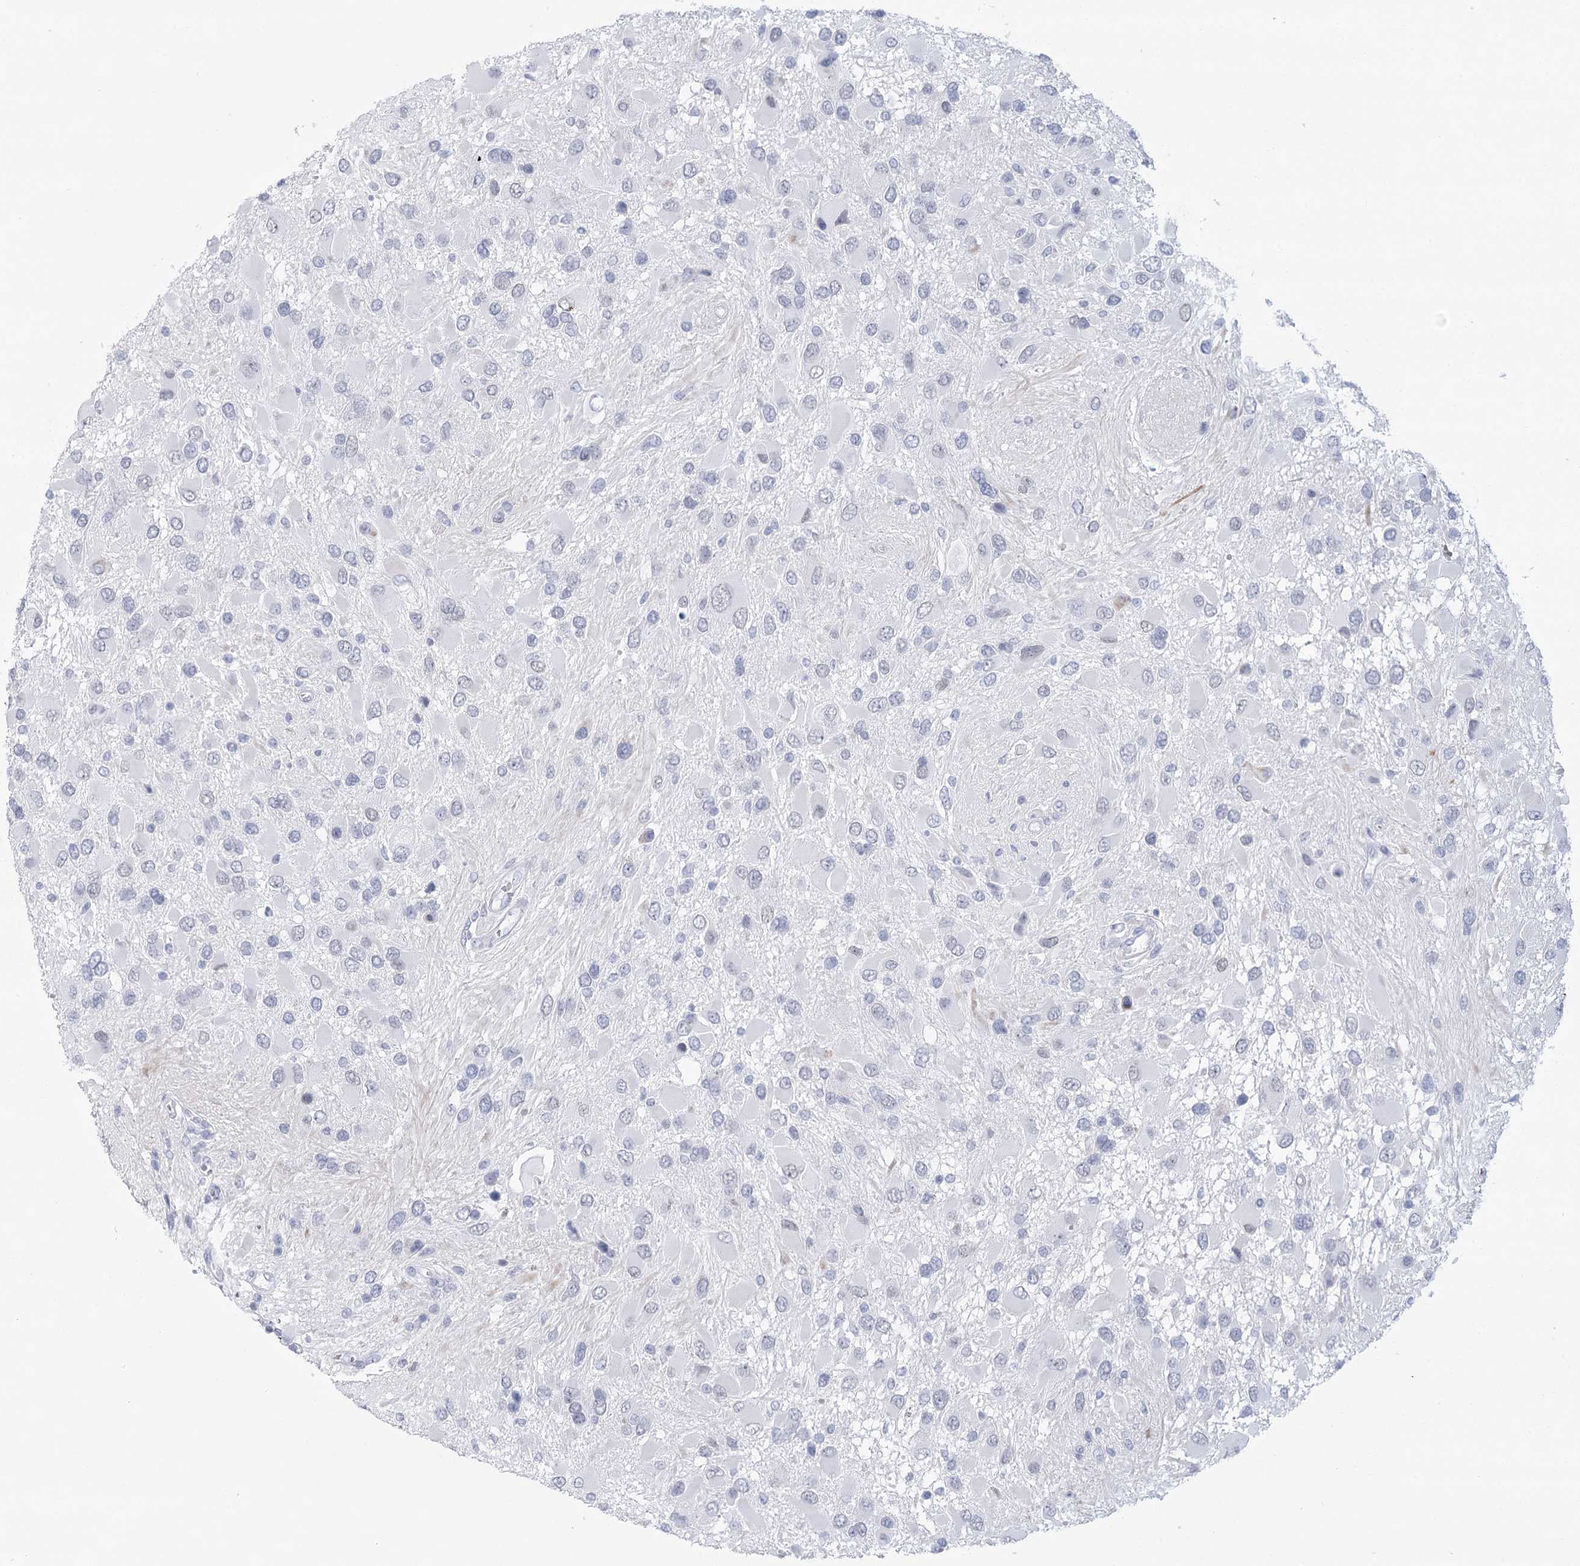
{"staining": {"intensity": "negative", "quantity": "none", "location": "none"}, "tissue": "glioma", "cell_type": "Tumor cells", "image_type": "cancer", "snomed": [{"axis": "morphology", "description": "Glioma, malignant, High grade"}, {"axis": "topography", "description": "Brain"}], "caption": "DAB (3,3'-diaminobenzidine) immunohistochemical staining of human malignant glioma (high-grade) demonstrates no significant staining in tumor cells.", "gene": "WNT8B", "patient": {"sex": "male", "age": 53}}